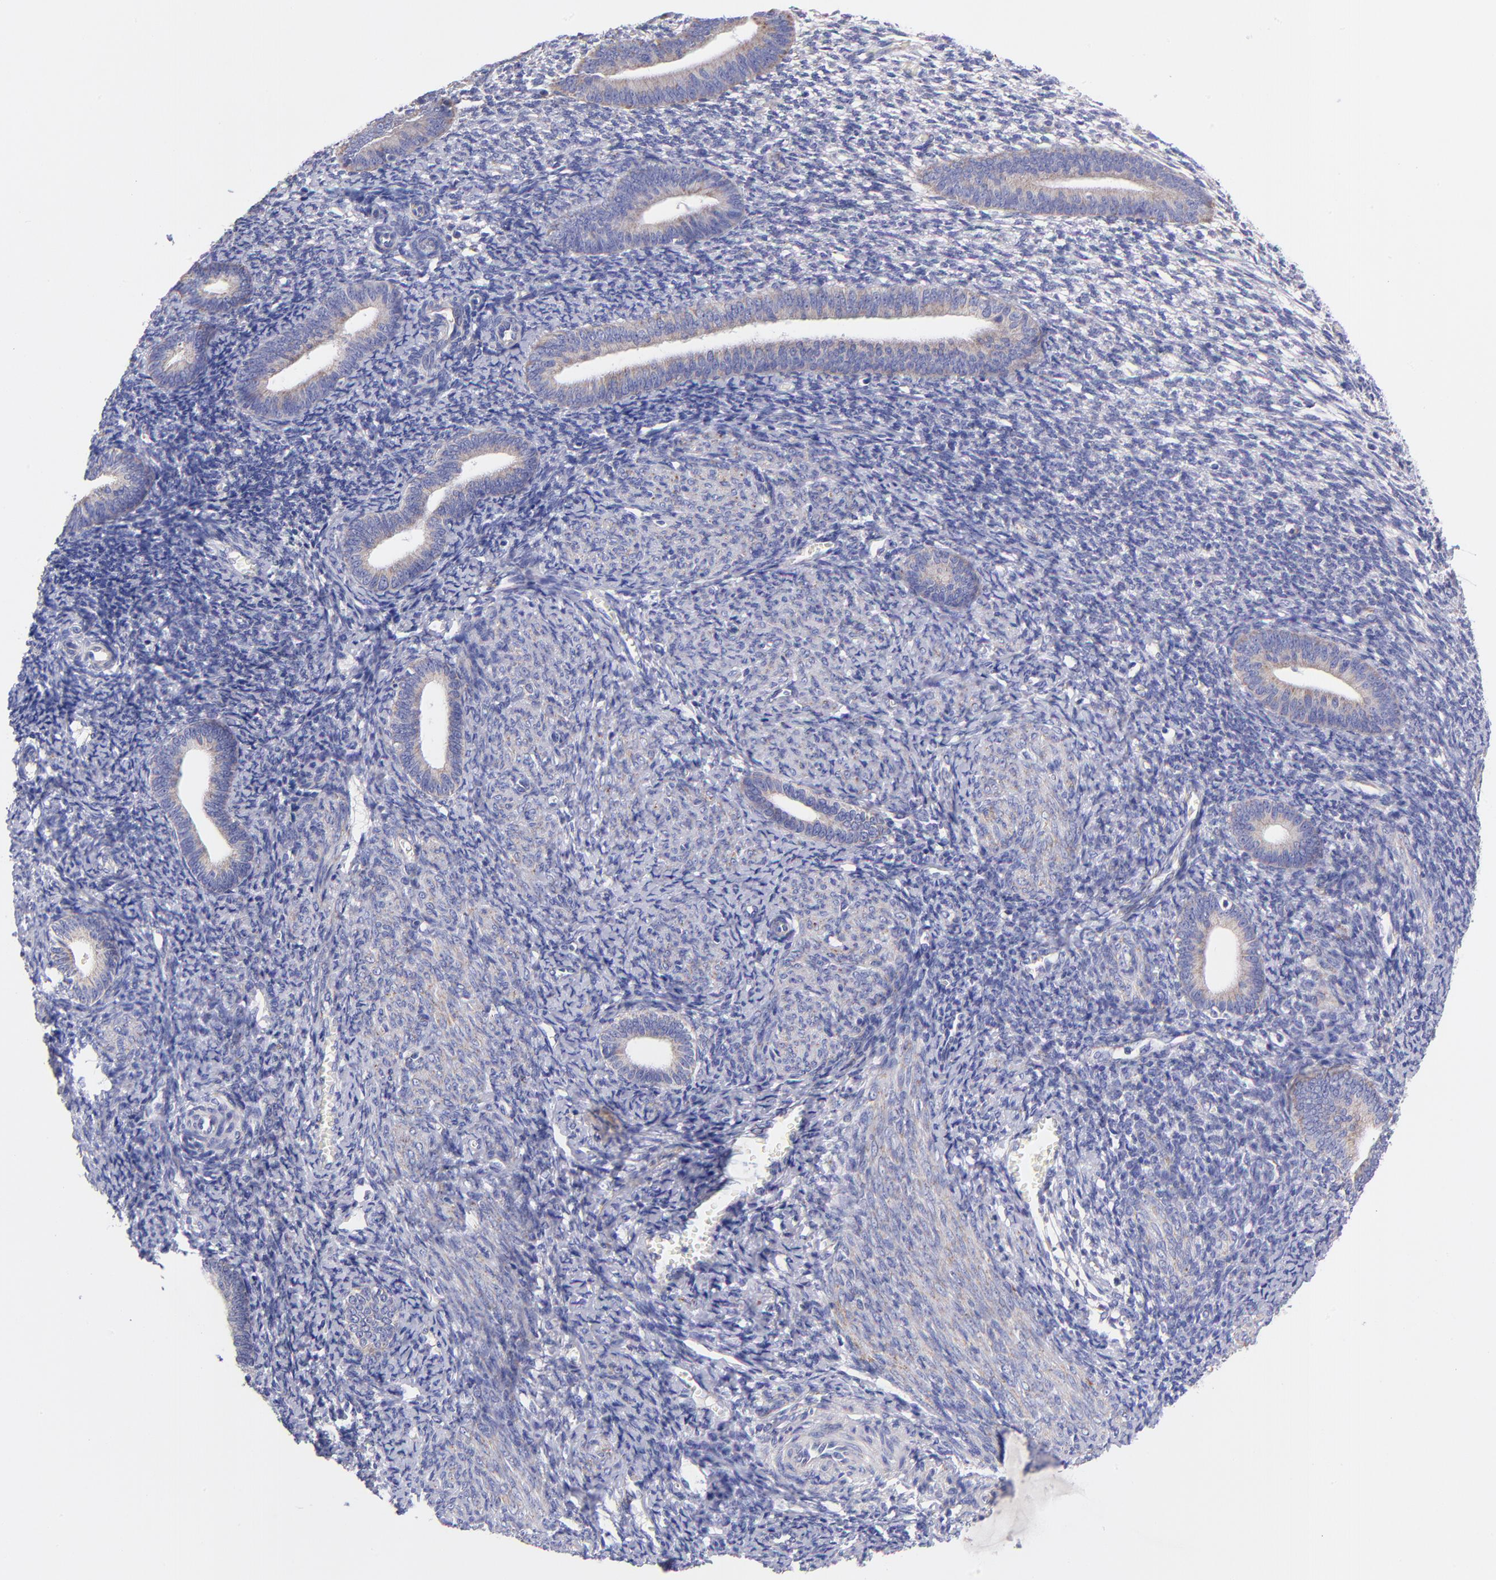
{"staining": {"intensity": "negative", "quantity": "none", "location": "none"}, "tissue": "endometrium", "cell_type": "Cells in endometrial stroma", "image_type": "normal", "snomed": [{"axis": "morphology", "description": "Normal tissue, NOS"}, {"axis": "topography", "description": "Endometrium"}], "caption": "This histopathology image is of benign endometrium stained with IHC to label a protein in brown with the nuclei are counter-stained blue. There is no staining in cells in endometrial stroma. (IHC, brightfield microscopy, high magnification).", "gene": "NDUFB7", "patient": {"sex": "female", "age": 57}}